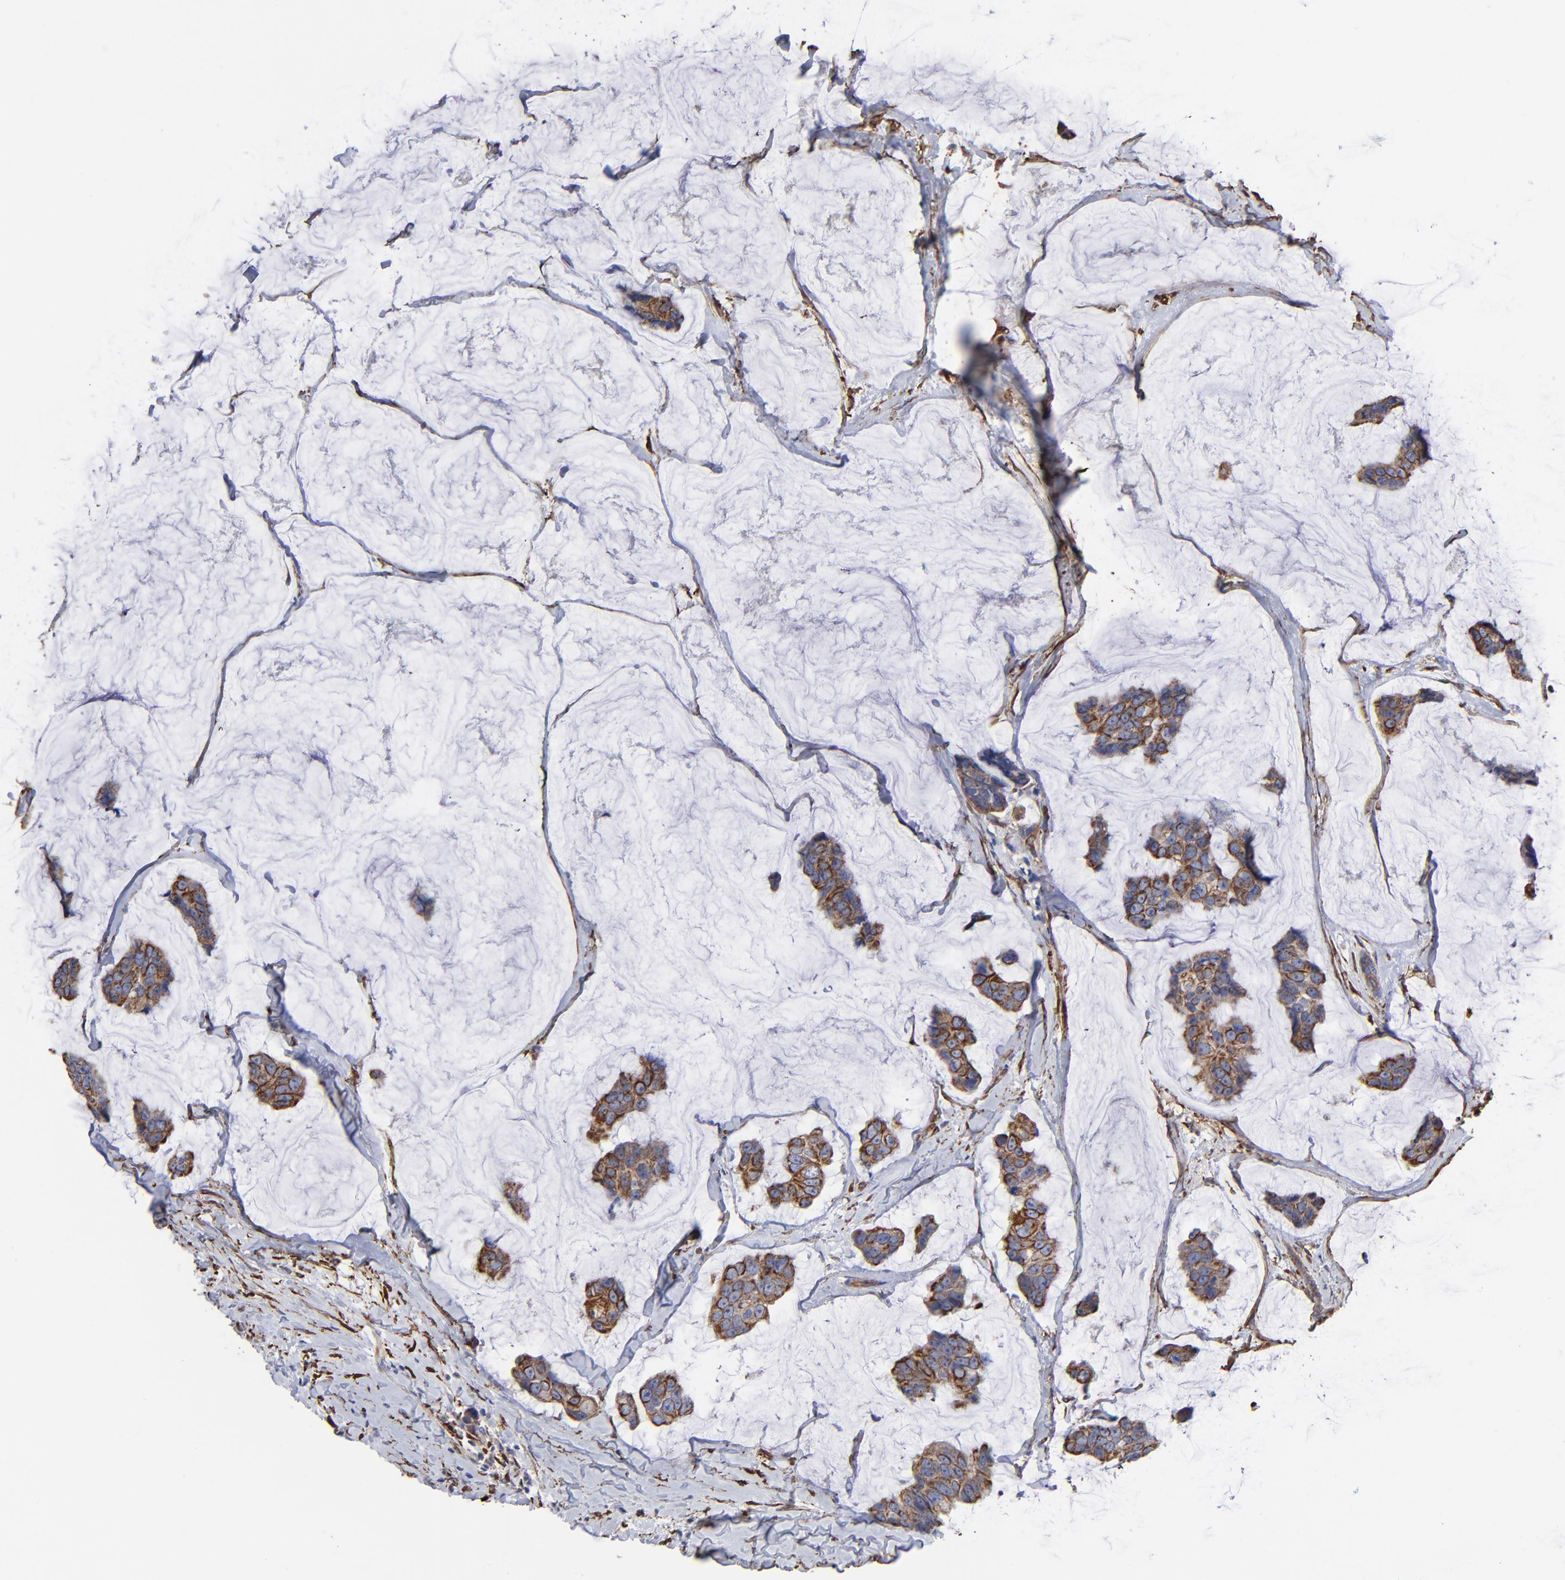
{"staining": {"intensity": "moderate", "quantity": ">75%", "location": "cytoplasmic/membranous"}, "tissue": "breast cancer", "cell_type": "Tumor cells", "image_type": "cancer", "snomed": [{"axis": "morphology", "description": "Normal tissue, NOS"}, {"axis": "morphology", "description": "Duct carcinoma"}, {"axis": "topography", "description": "Breast"}], "caption": "DAB (3,3'-diaminobenzidine) immunohistochemical staining of human breast cancer shows moderate cytoplasmic/membranous protein positivity in about >75% of tumor cells. Using DAB (3,3'-diaminobenzidine) (brown) and hematoxylin (blue) stains, captured at high magnification using brightfield microscopy.", "gene": "CILP", "patient": {"sex": "female", "age": 50}}